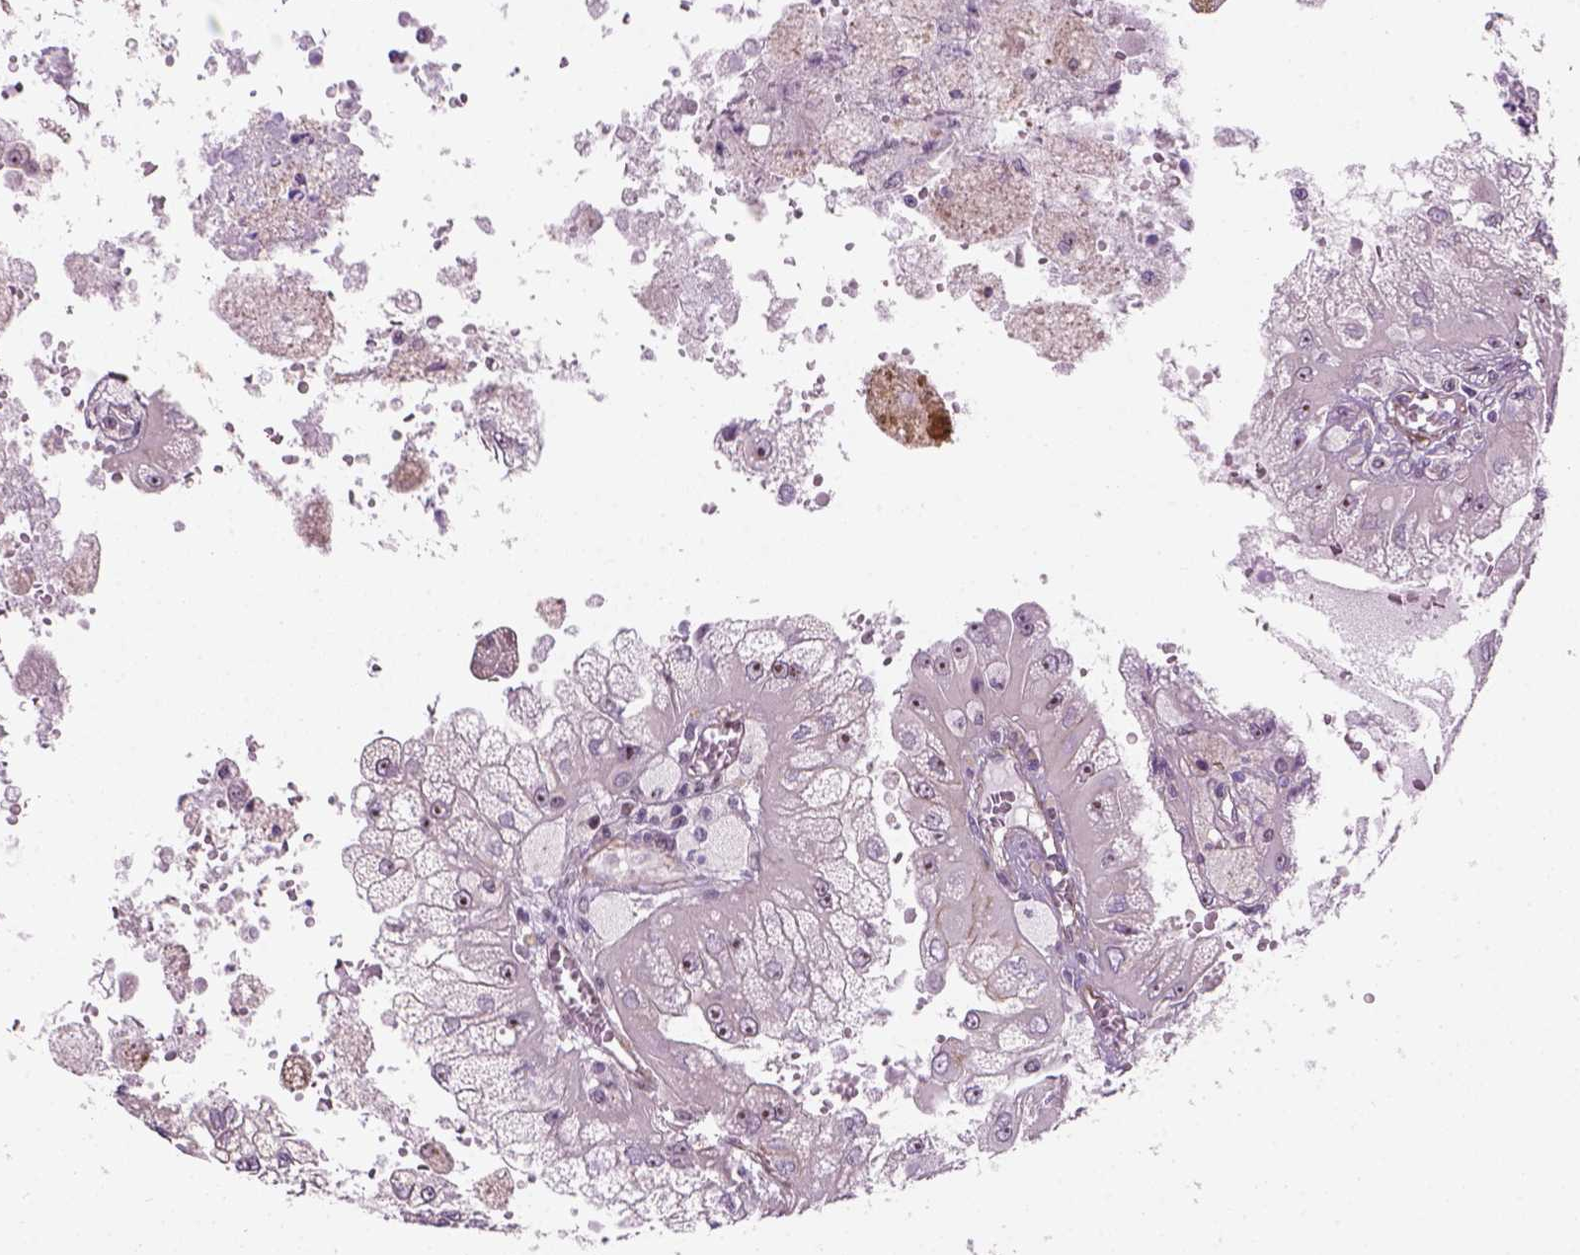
{"staining": {"intensity": "moderate", "quantity": ">75%", "location": "nuclear"}, "tissue": "renal cancer", "cell_type": "Tumor cells", "image_type": "cancer", "snomed": [{"axis": "morphology", "description": "Adenocarcinoma, NOS"}, {"axis": "topography", "description": "Kidney"}], "caption": "Renal adenocarcinoma stained for a protein (brown) demonstrates moderate nuclear positive staining in approximately >75% of tumor cells.", "gene": "RRS1", "patient": {"sex": "male", "age": 58}}